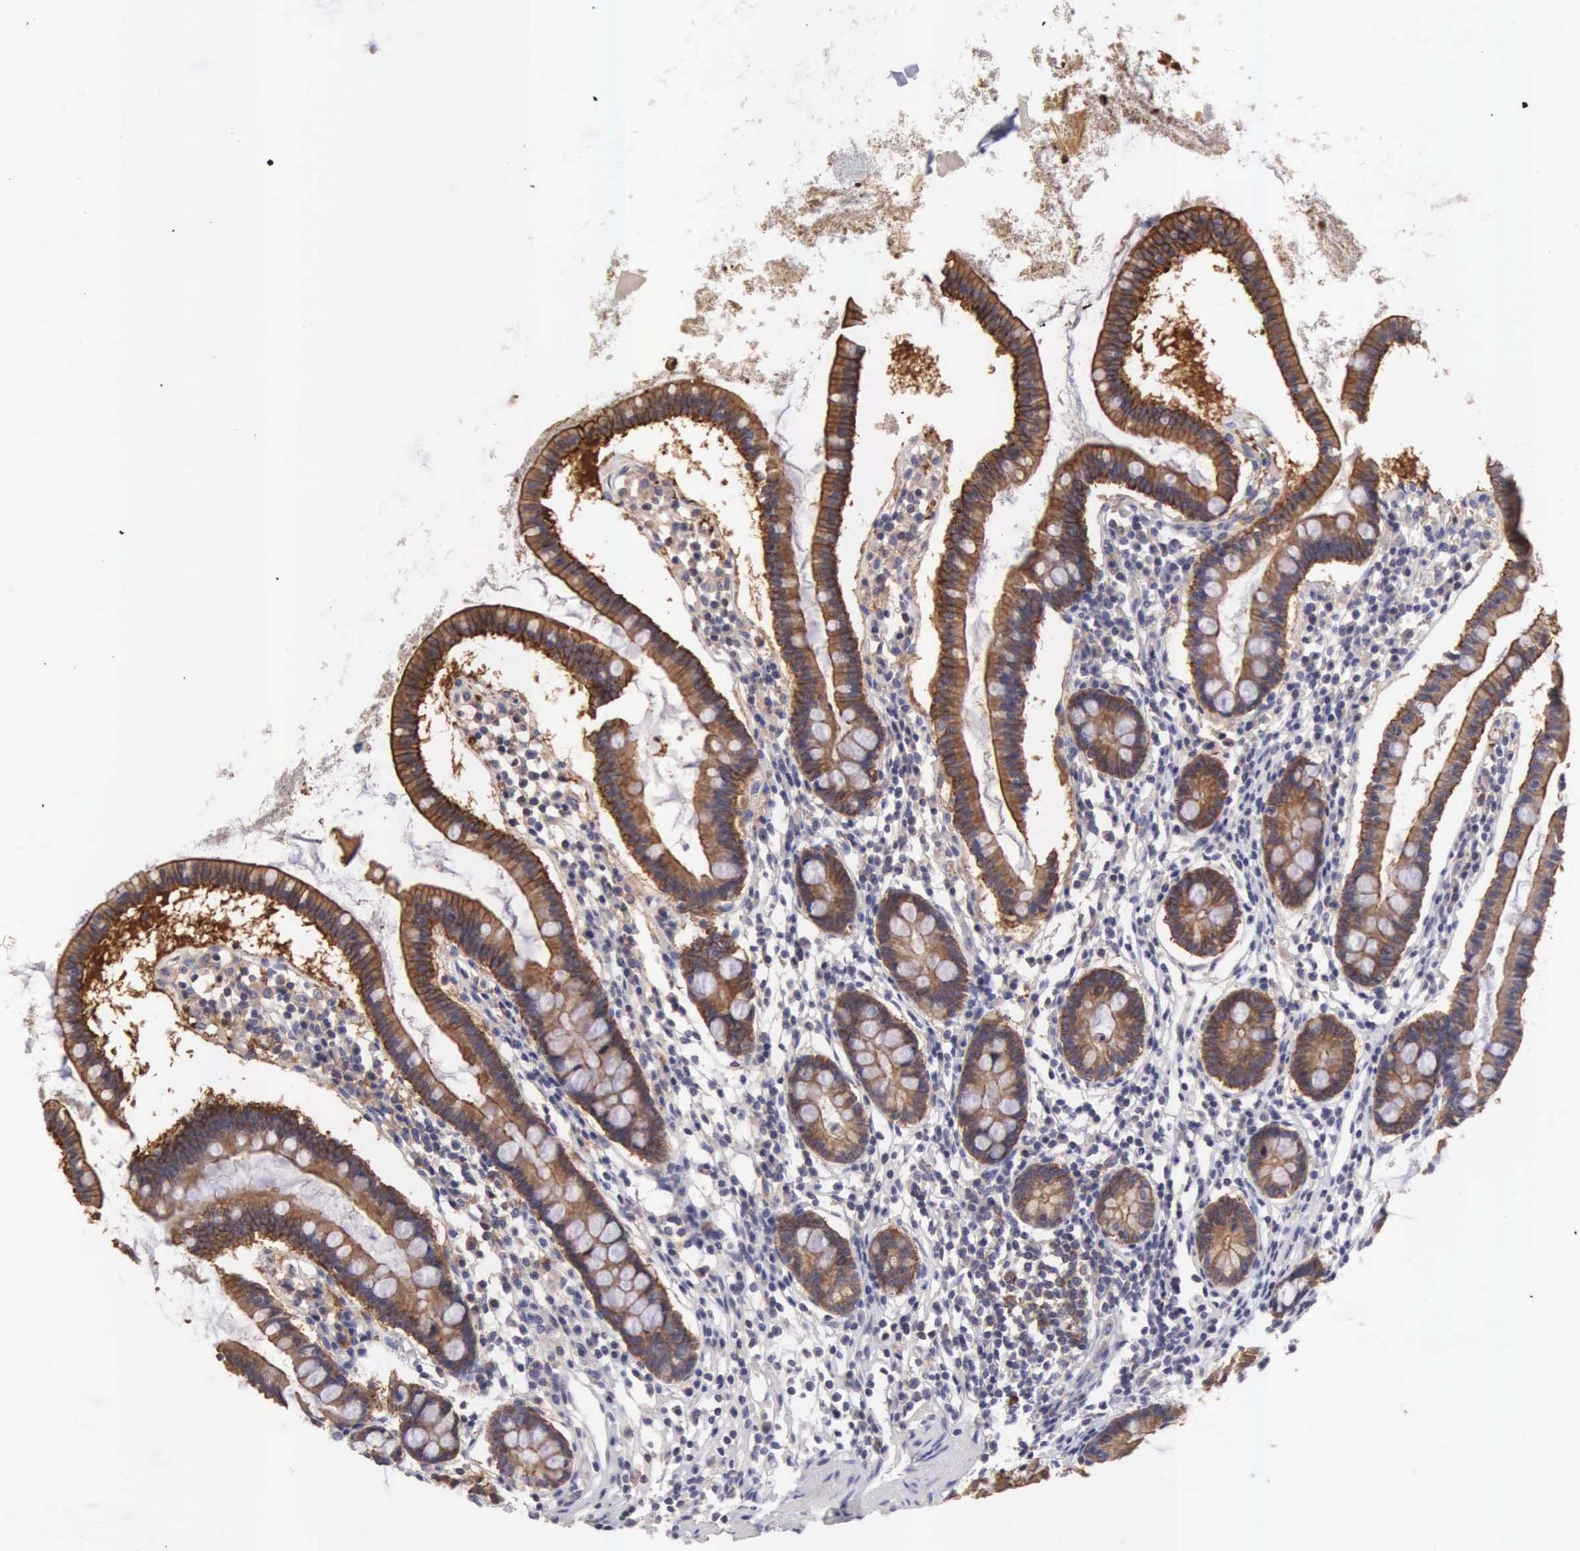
{"staining": {"intensity": "strong", "quantity": ">75%", "location": "cytoplasmic/membranous"}, "tissue": "small intestine", "cell_type": "Glandular cells", "image_type": "normal", "snomed": [{"axis": "morphology", "description": "Normal tissue, NOS"}, {"axis": "topography", "description": "Small intestine"}], "caption": "High-power microscopy captured an immunohistochemistry photomicrograph of unremarkable small intestine, revealing strong cytoplasmic/membranous staining in about >75% of glandular cells. (DAB (3,3'-diaminobenzidine) IHC, brown staining for protein, blue staining for nuclei).", "gene": "TXLNG", "patient": {"sex": "female", "age": 37}}